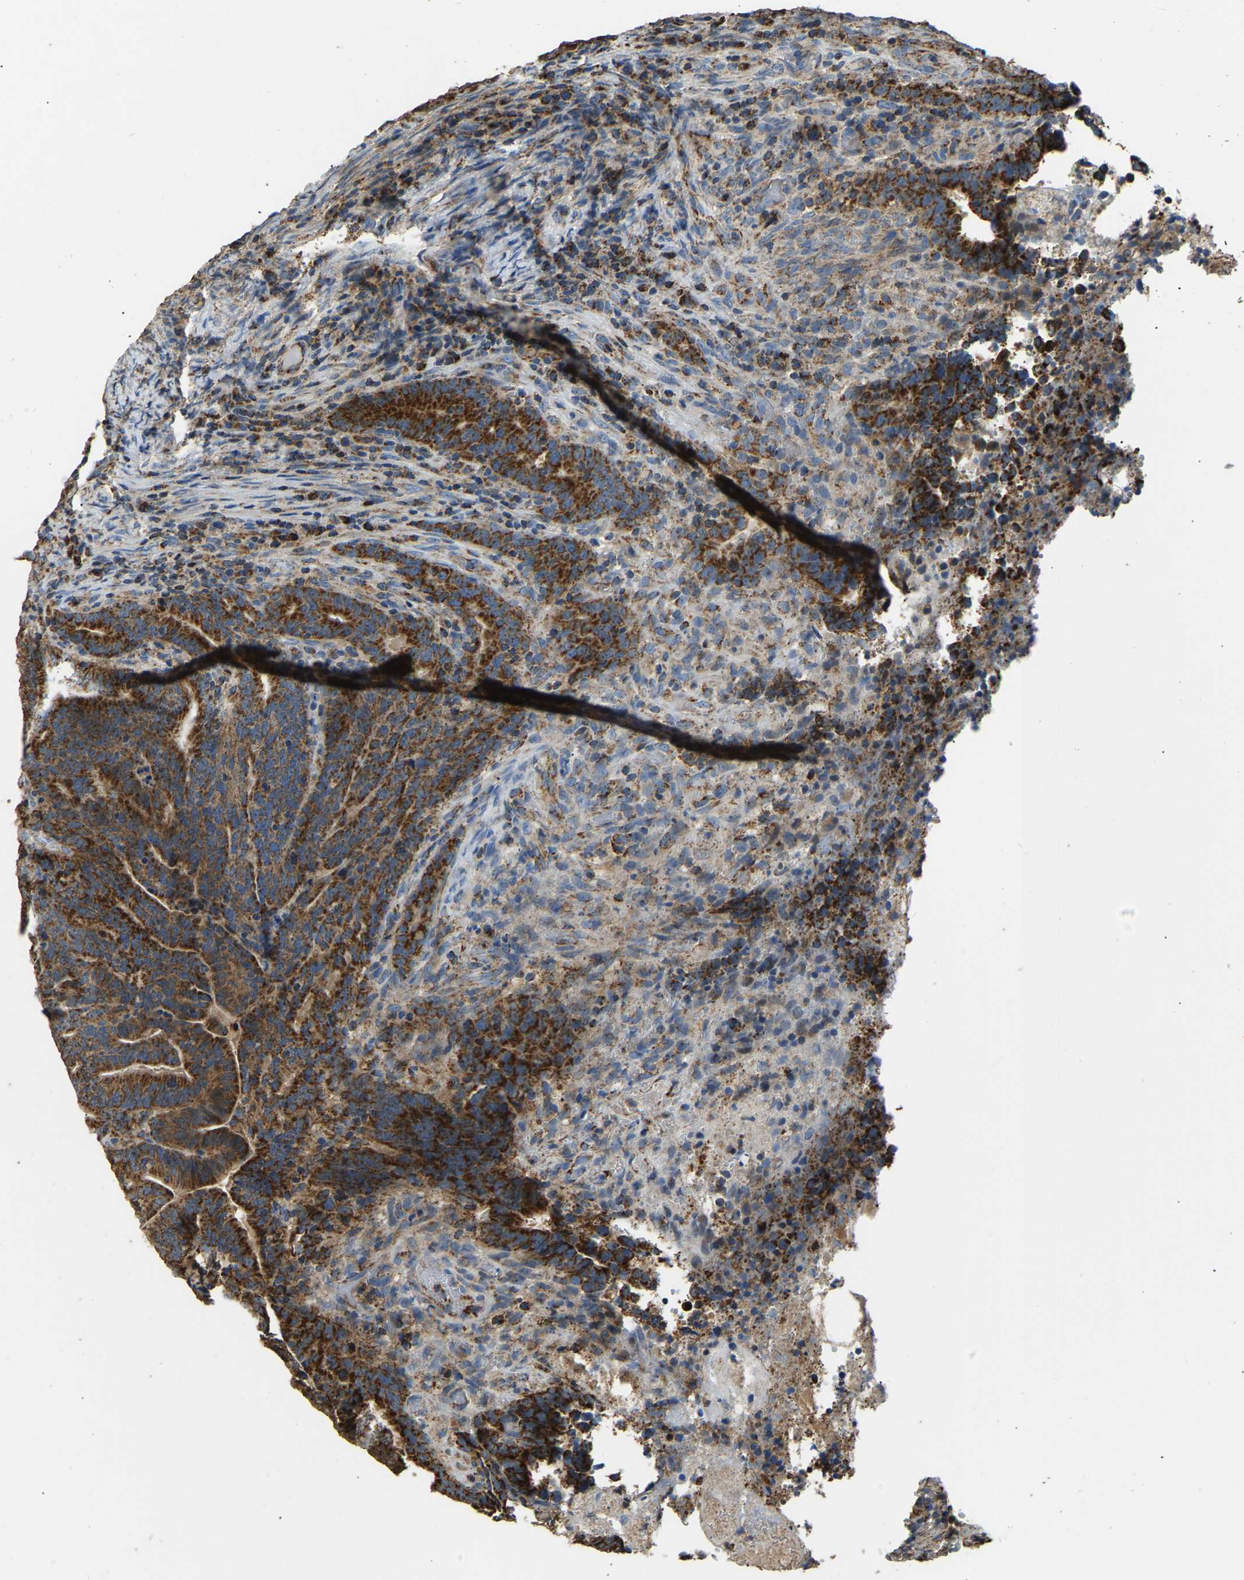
{"staining": {"intensity": "strong", "quantity": ">75%", "location": "cytoplasmic/membranous"}, "tissue": "colorectal cancer", "cell_type": "Tumor cells", "image_type": "cancer", "snomed": [{"axis": "morphology", "description": "Adenocarcinoma, NOS"}, {"axis": "topography", "description": "Colon"}], "caption": "Strong cytoplasmic/membranous protein staining is identified in approximately >75% of tumor cells in adenocarcinoma (colorectal).", "gene": "TUFM", "patient": {"sex": "female", "age": 66}}